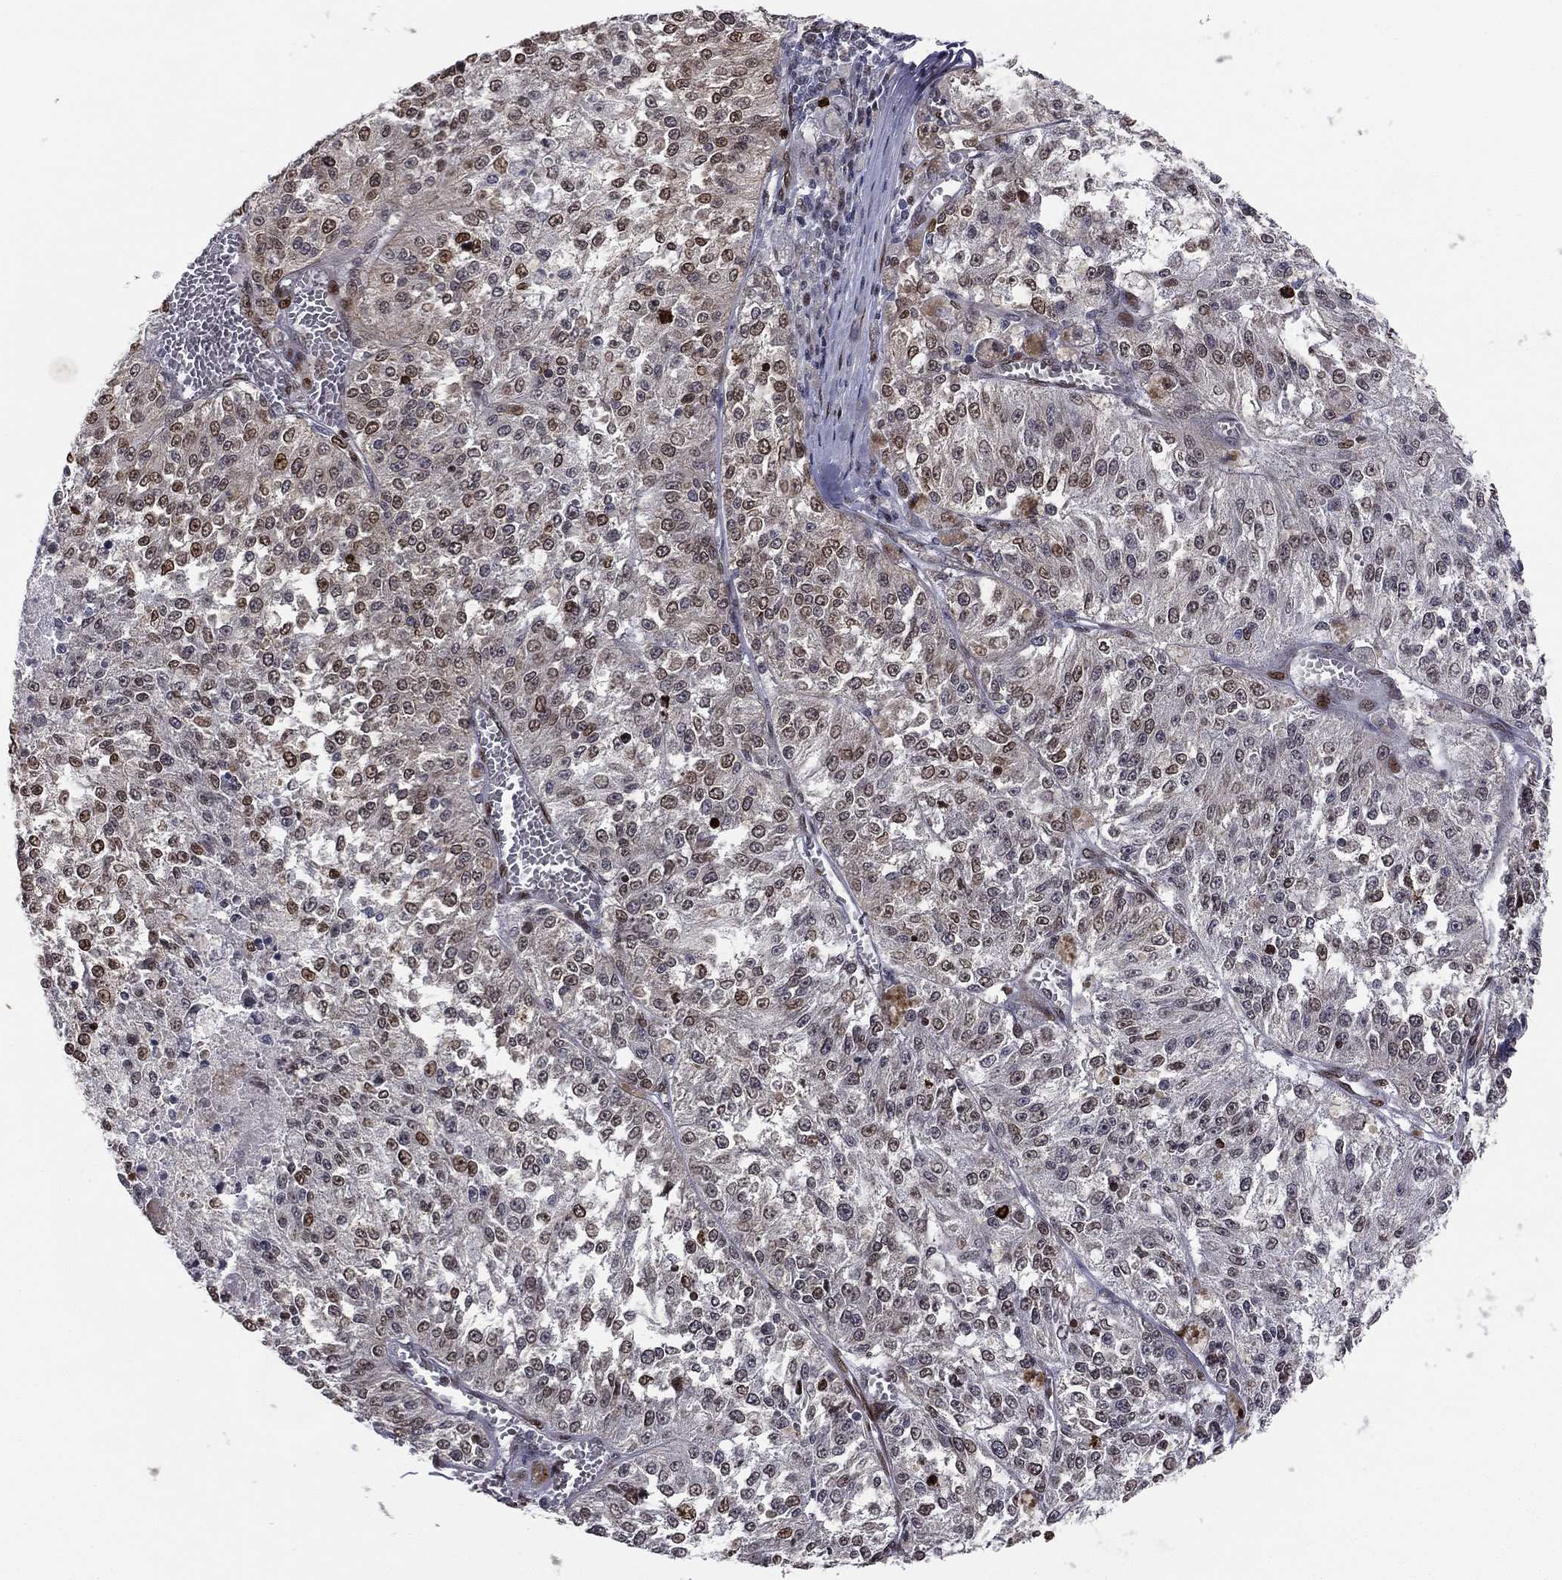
{"staining": {"intensity": "moderate", "quantity": "25%-75%", "location": "nuclear"}, "tissue": "melanoma", "cell_type": "Tumor cells", "image_type": "cancer", "snomed": [{"axis": "morphology", "description": "Malignant melanoma, Metastatic site"}, {"axis": "topography", "description": "Lymph node"}], "caption": "Brown immunohistochemical staining in malignant melanoma (metastatic site) reveals moderate nuclear staining in about 25%-75% of tumor cells. The staining was performed using DAB, with brown indicating positive protein expression. Nuclei are stained blue with hematoxylin.", "gene": "LMNB1", "patient": {"sex": "female", "age": 64}}